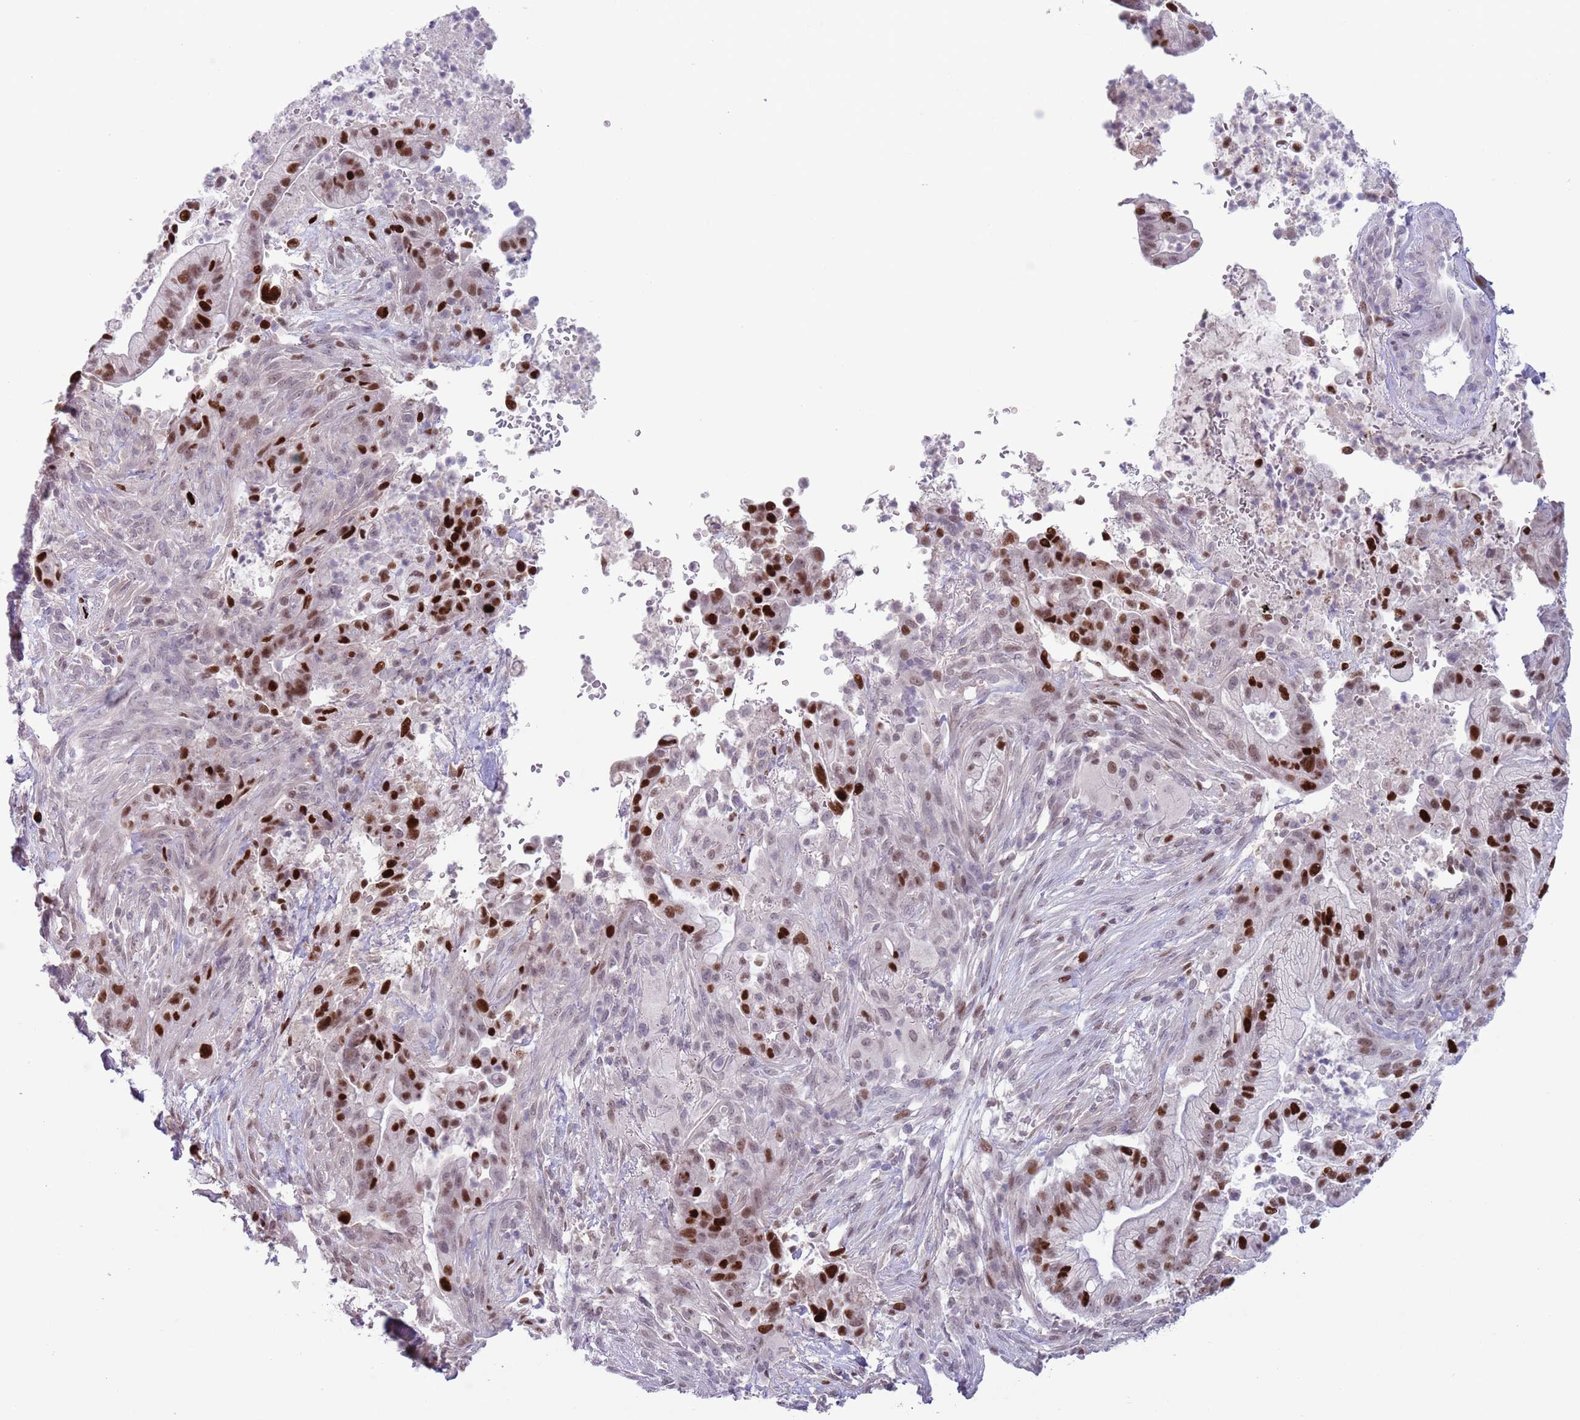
{"staining": {"intensity": "strong", "quantity": ">75%", "location": "nuclear"}, "tissue": "pancreatic cancer", "cell_type": "Tumor cells", "image_type": "cancer", "snomed": [{"axis": "morphology", "description": "Adenocarcinoma, NOS"}, {"axis": "topography", "description": "Pancreas"}], "caption": "This is a micrograph of immunohistochemistry (IHC) staining of pancreatic adenocarcinoma, which shows strong positivity in the nuclear of tumor cells.", "gene": "MFSD10", "patient": {"sex": "male", "age": 44}}